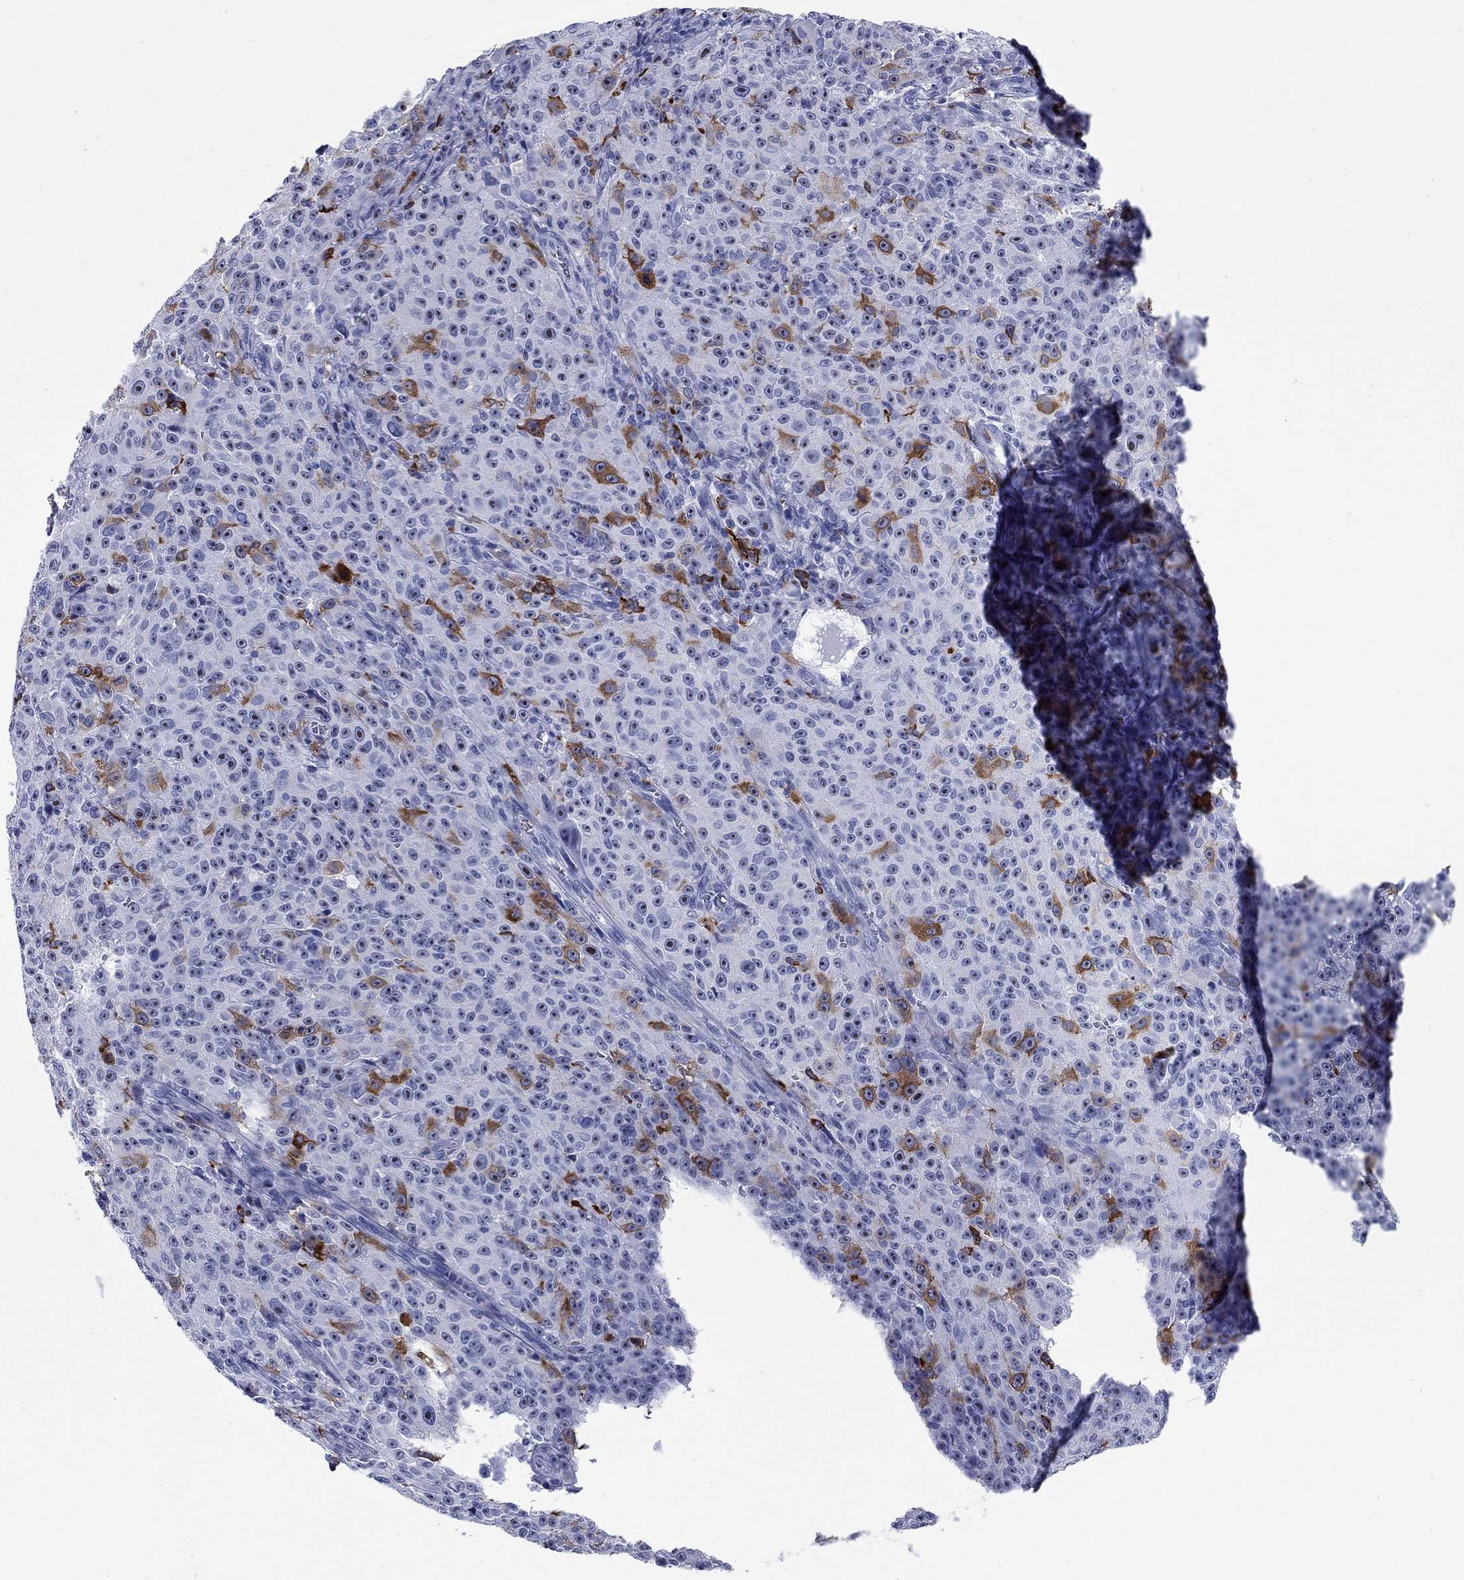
{"staining": {"intensity": "strong", "quantity": "<25%", "location": "cytoplasmic/membranous"}, "tissue": "melanoma", "cell_type": "Tumor cells", "image_type": "cancer", "snomed": [{"axis": "morphology", "description": "Malignant melanoma, NOS"}, {"axis": "topography", "description": "Skin"}], "caption": "Immunohistochemistry image of human melanoma stained for a protein (brown), which exhibits medium levels of strong cytoplasmic/membranous staining in about <25% of tumor cells.", "gene": "TACC3", "patient": {"sex": "female", "age": 82}}